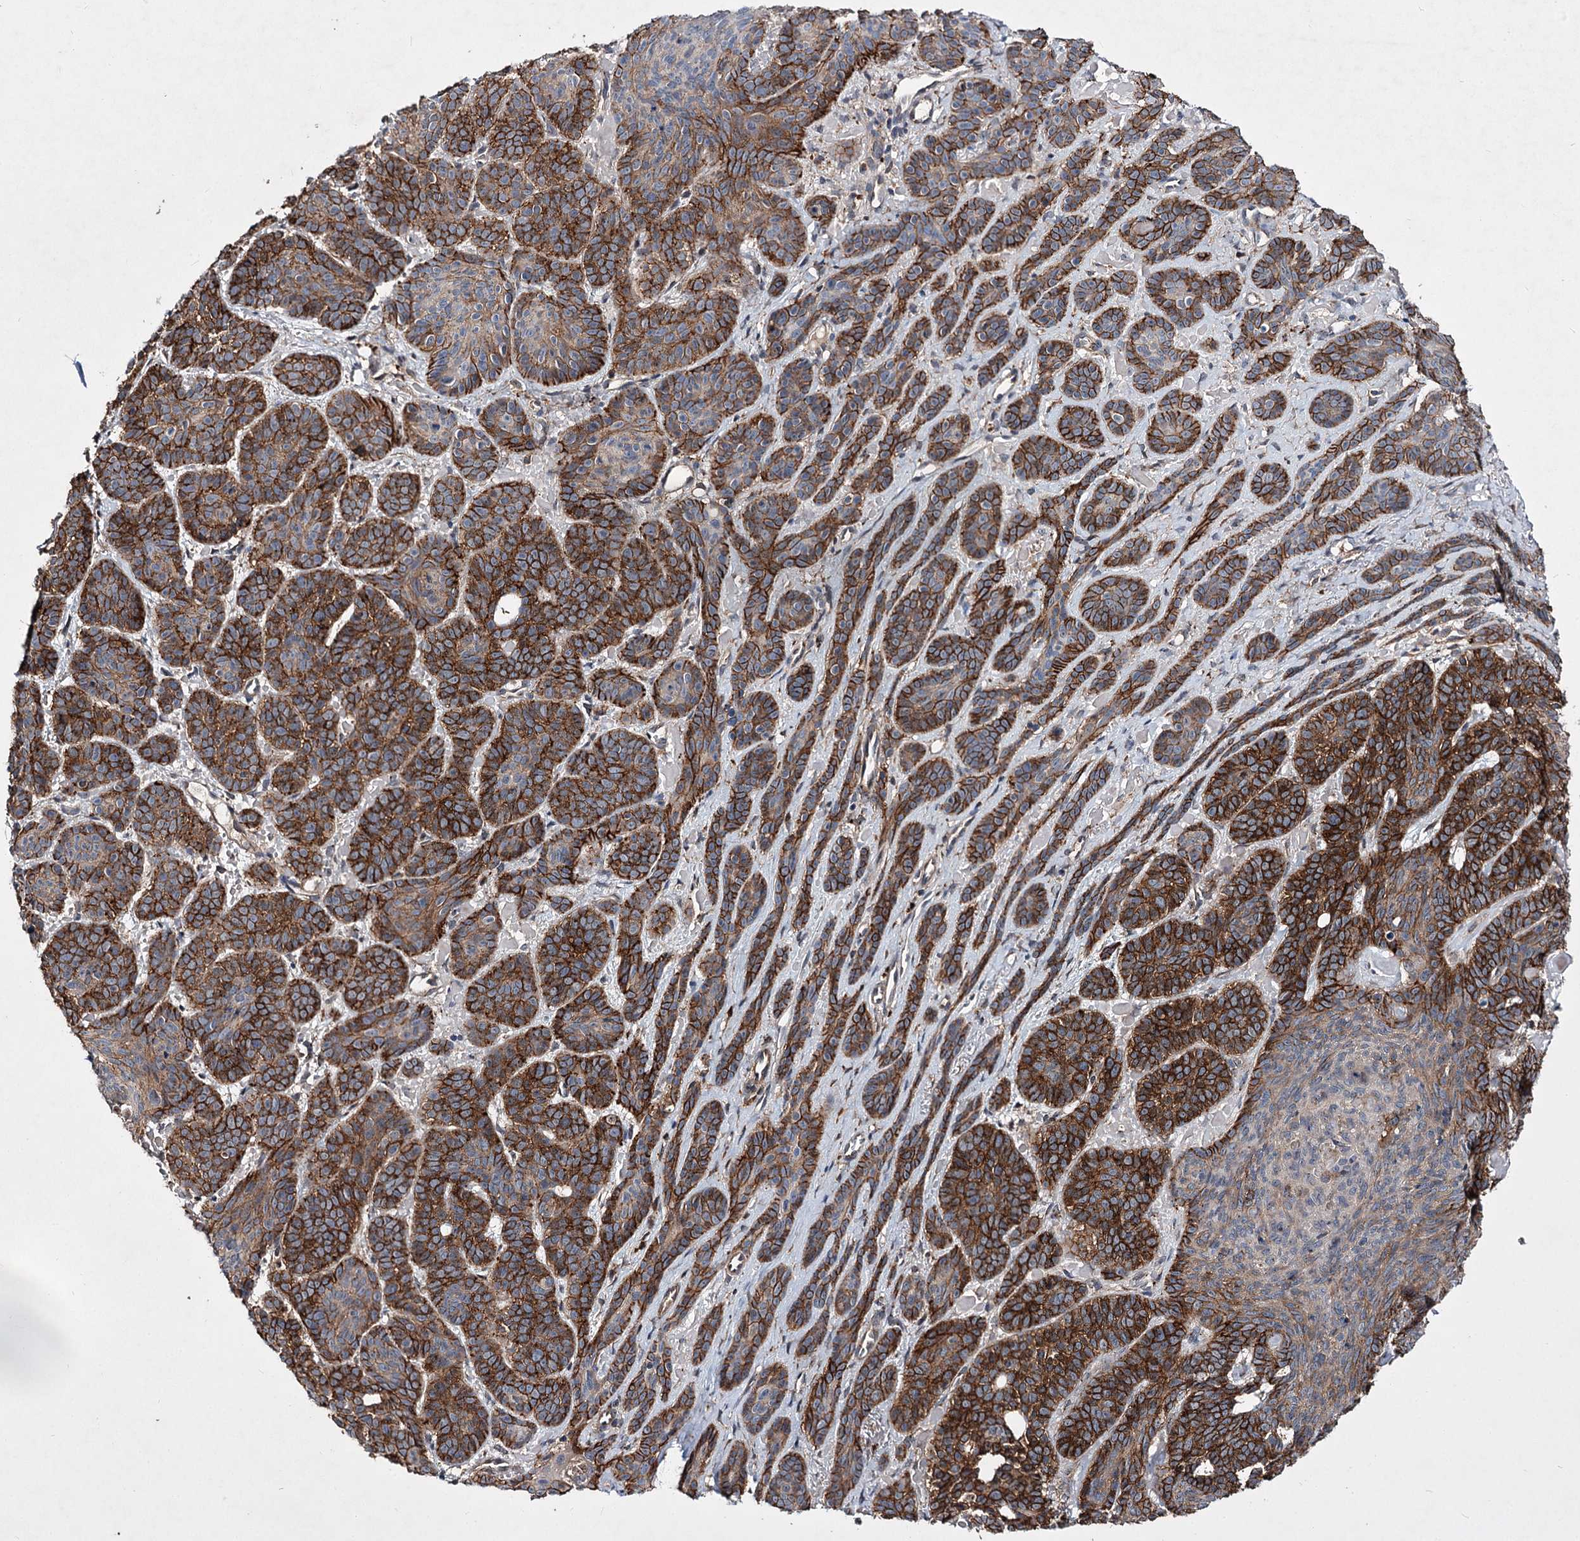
{"staining": {"intensity": "strong", "quantity": ">75%", "location": "cytoplasmic/membranous"}, "tissue": "skin cancer", "cell_type": "Tumor cells", "image_type": "cancer", "snomed": [{"axis": "morphology", "description": "Basal cell carcinoma"}, {"axis": "topography", "description": "Skin"}], "caption": "High-magnification brightfield microscopy of skin basal cell carcinoma stained with DAB (3,3'-diaminobenzidine) (brown) and counterstained with hematoxylin (blue). tumor cells exhibit strong cytoplasmic/membranous expression is identified in about>75% of cells. (DAB = brown stain, brightfield microscopy at high magnification).", "gene": "MINDY3", "patient": {"sex": "male", "age": 85}}